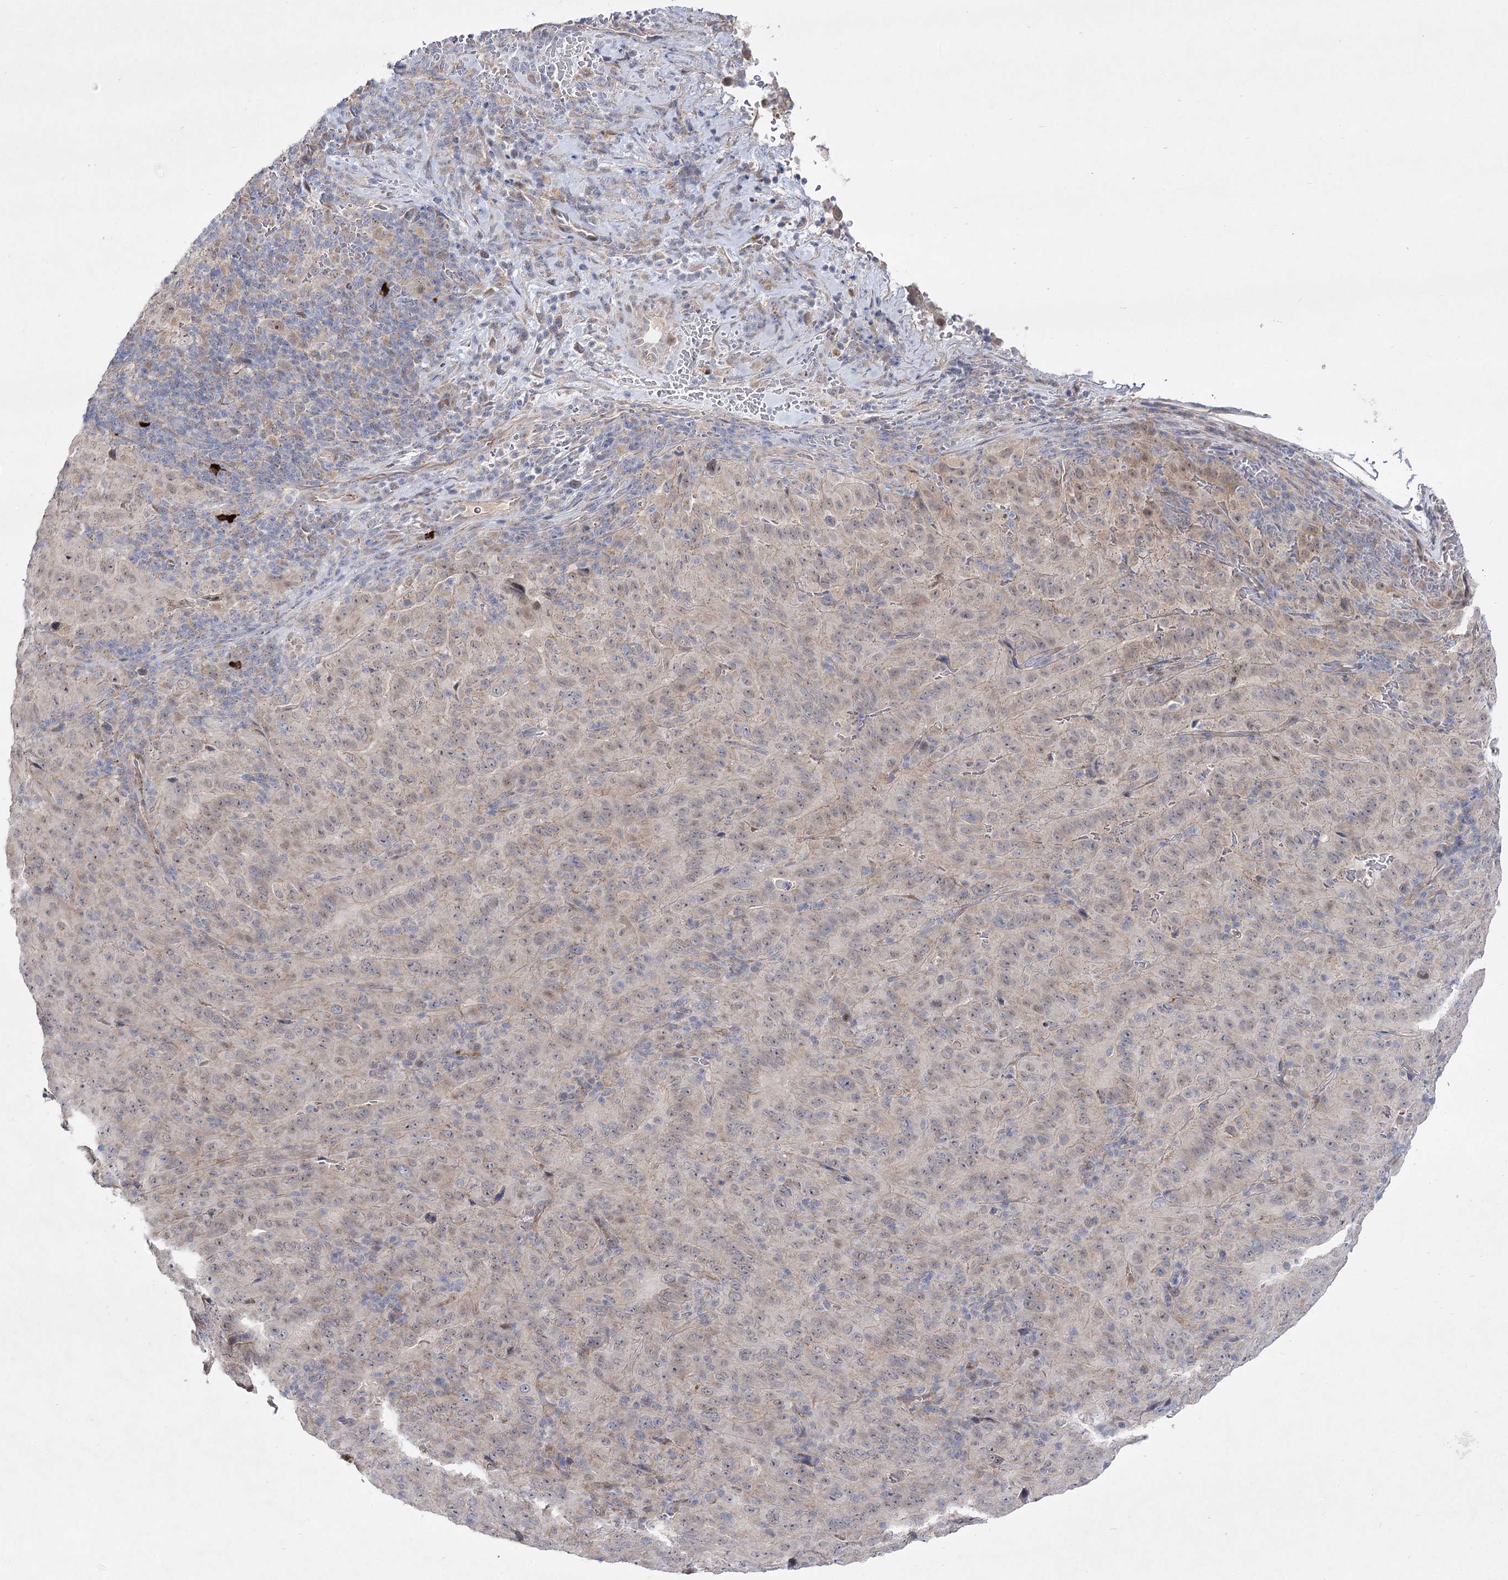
{"staining": {"intensity": "negative", "quantity": "none", "location": "none"}, "tissue": "pancreatic cancer", "cell_type": "Tumor cells", "image_type": "cancer", "snomed": [{"axis": "morphology", "description": "Adenocarcinoma, NOS"}, {"axis": "topography", "description": "Pancreas"}], "caption": "An immunohistochemistry image of adenocarcinoma (pancreatic) is shown. There is no staining in tumor cells of adenocarcinoma (pancreatic).", "gene": "ARHGAP32", "patient": {"sex": "male", "age": 63}}